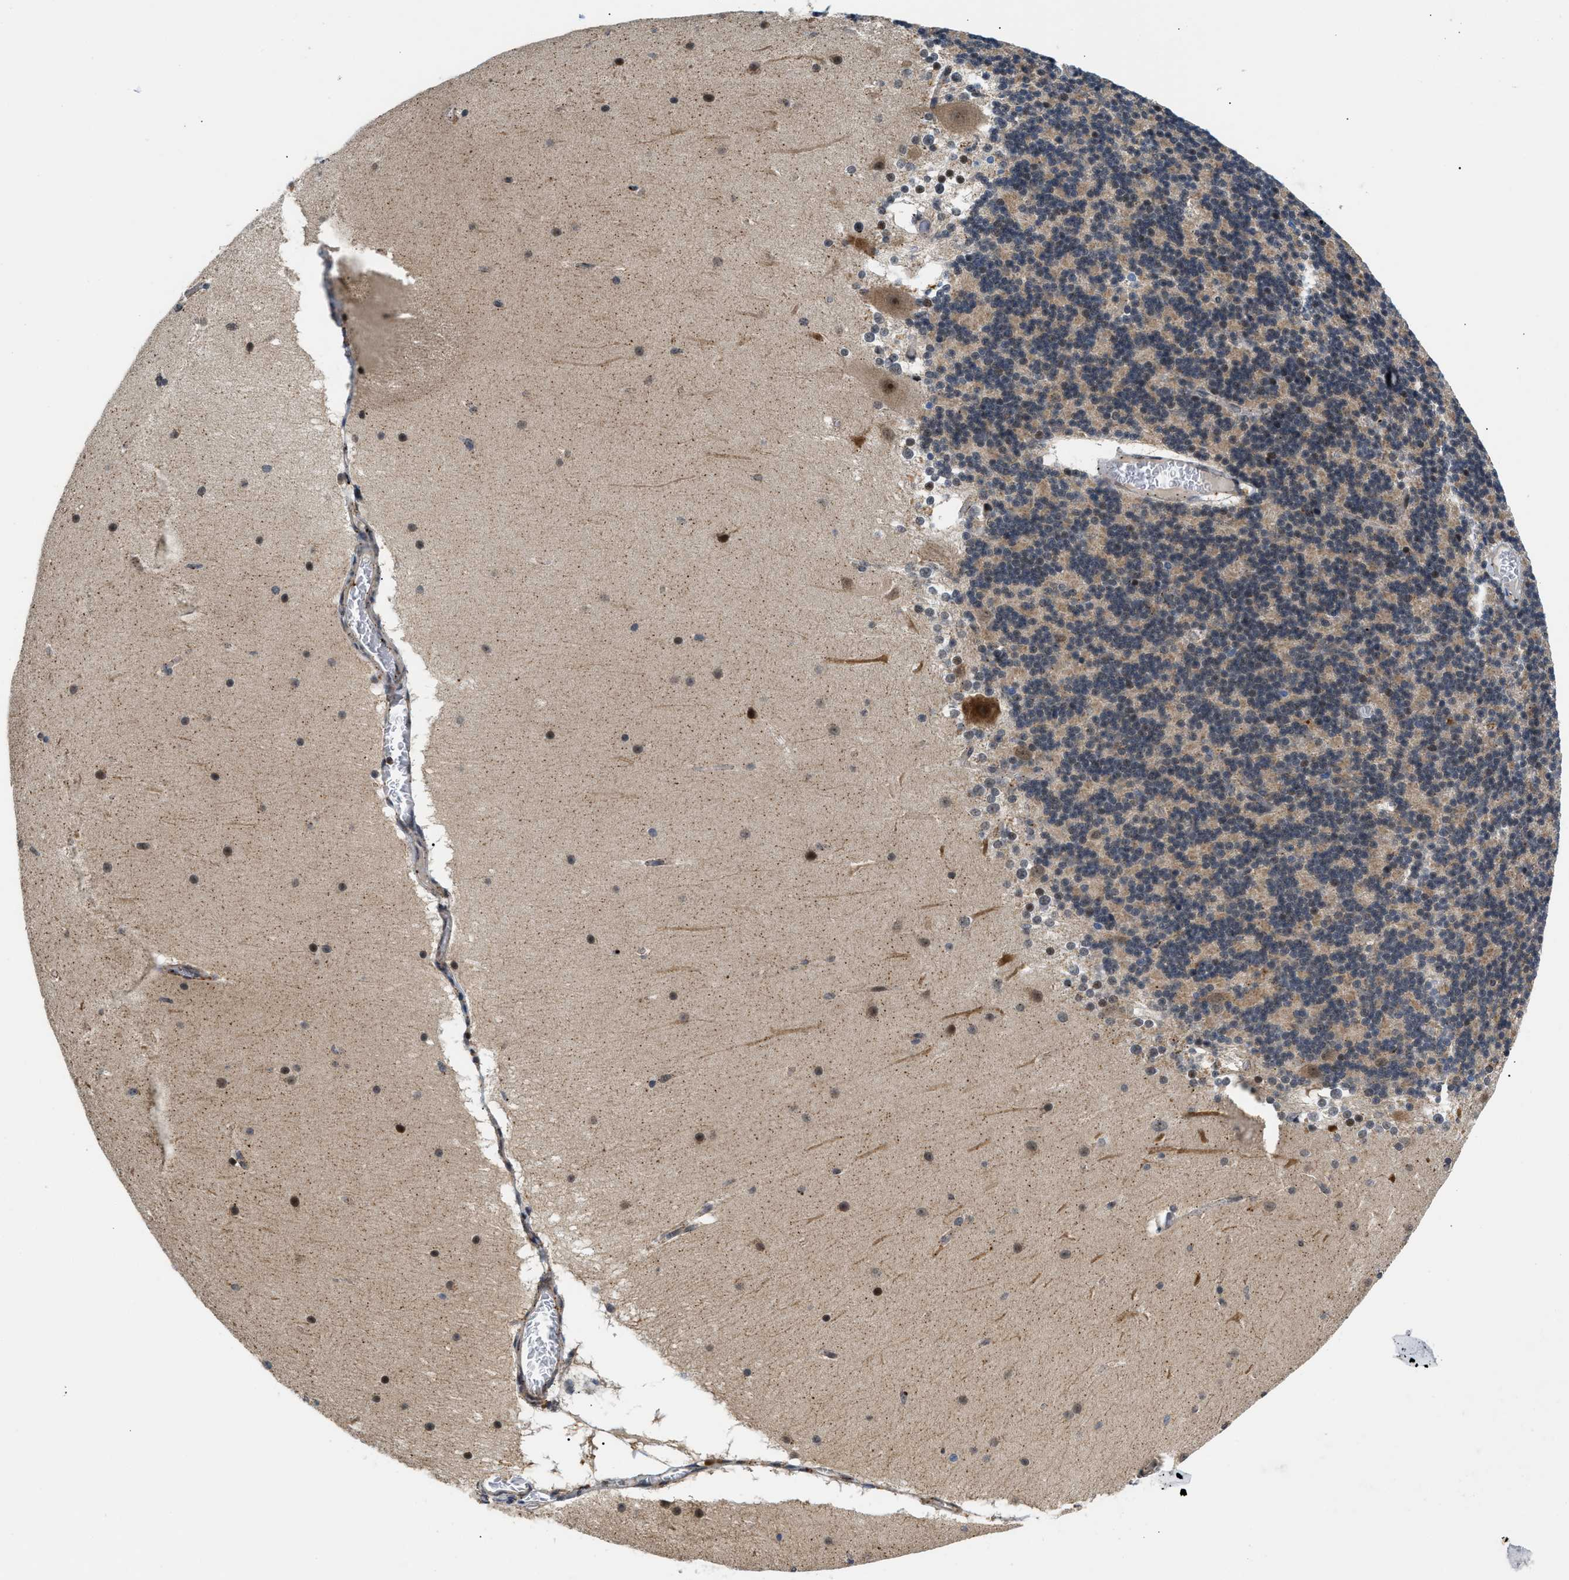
{"staining": {"intensity": "weak", "quantity": ">75%", "location": "cytoplasmic/membranous"}, "tissue": "cerebellum", "cell_type": "Cells in granular layer", "image_type": "normal", "snomed": [{"axis": "morphology", "description": "Normal tissue, NOS"}, {"axis": "topography", "description": "Cerebellum"}], "caption": "Protein staining exhibits weak cytoplasmic/membranous expression in about >75% of cells in granular layer in normal cerebellum. (DAB = brown stain, brightfield microscopy at high magnification).", "gene": "ZBTB11", "patient": {"sex": "female", "age": 19}}